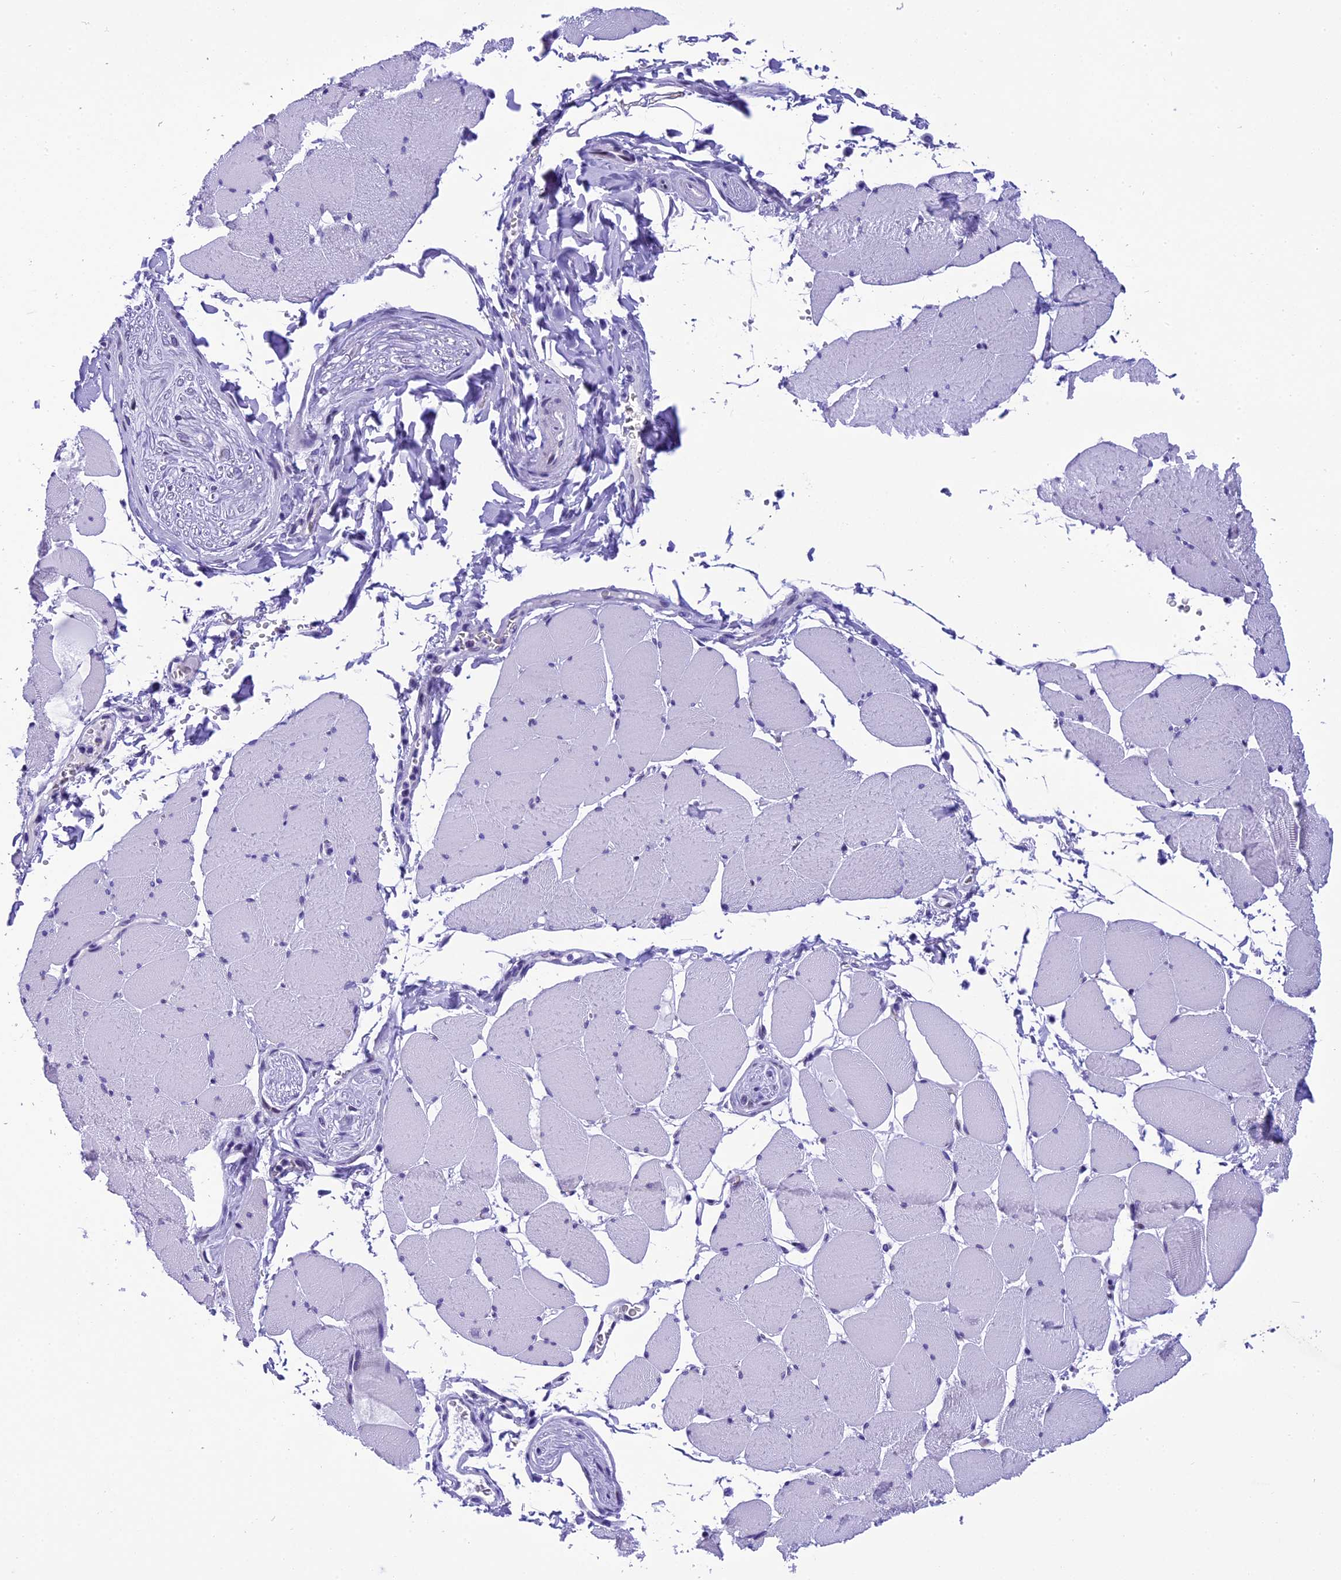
{"staining": {"intensity": "negative", "quantity": "none", "location": "none"}, "tissue": "skeletal muscle", "cell_type": "Myocytes", "image_type": "normal", "snomed": [{"axis": "morphology", "description": "Normal tissue, NOS"}, {"axis": "topography", "description": "Skeletal muscle"}, {"axis": "topography", "description": "Head-Neck"}], "caption": "DAB immunohistochemical staining of normal human skeletal muscle demonstrates no significant positivity in myocytes. (DAB (3,3'-diaminobenzidine) immunohistochemistry, high magnification).", "gene": "METTL25", "patient": {"sex": "male", "age": 66}}